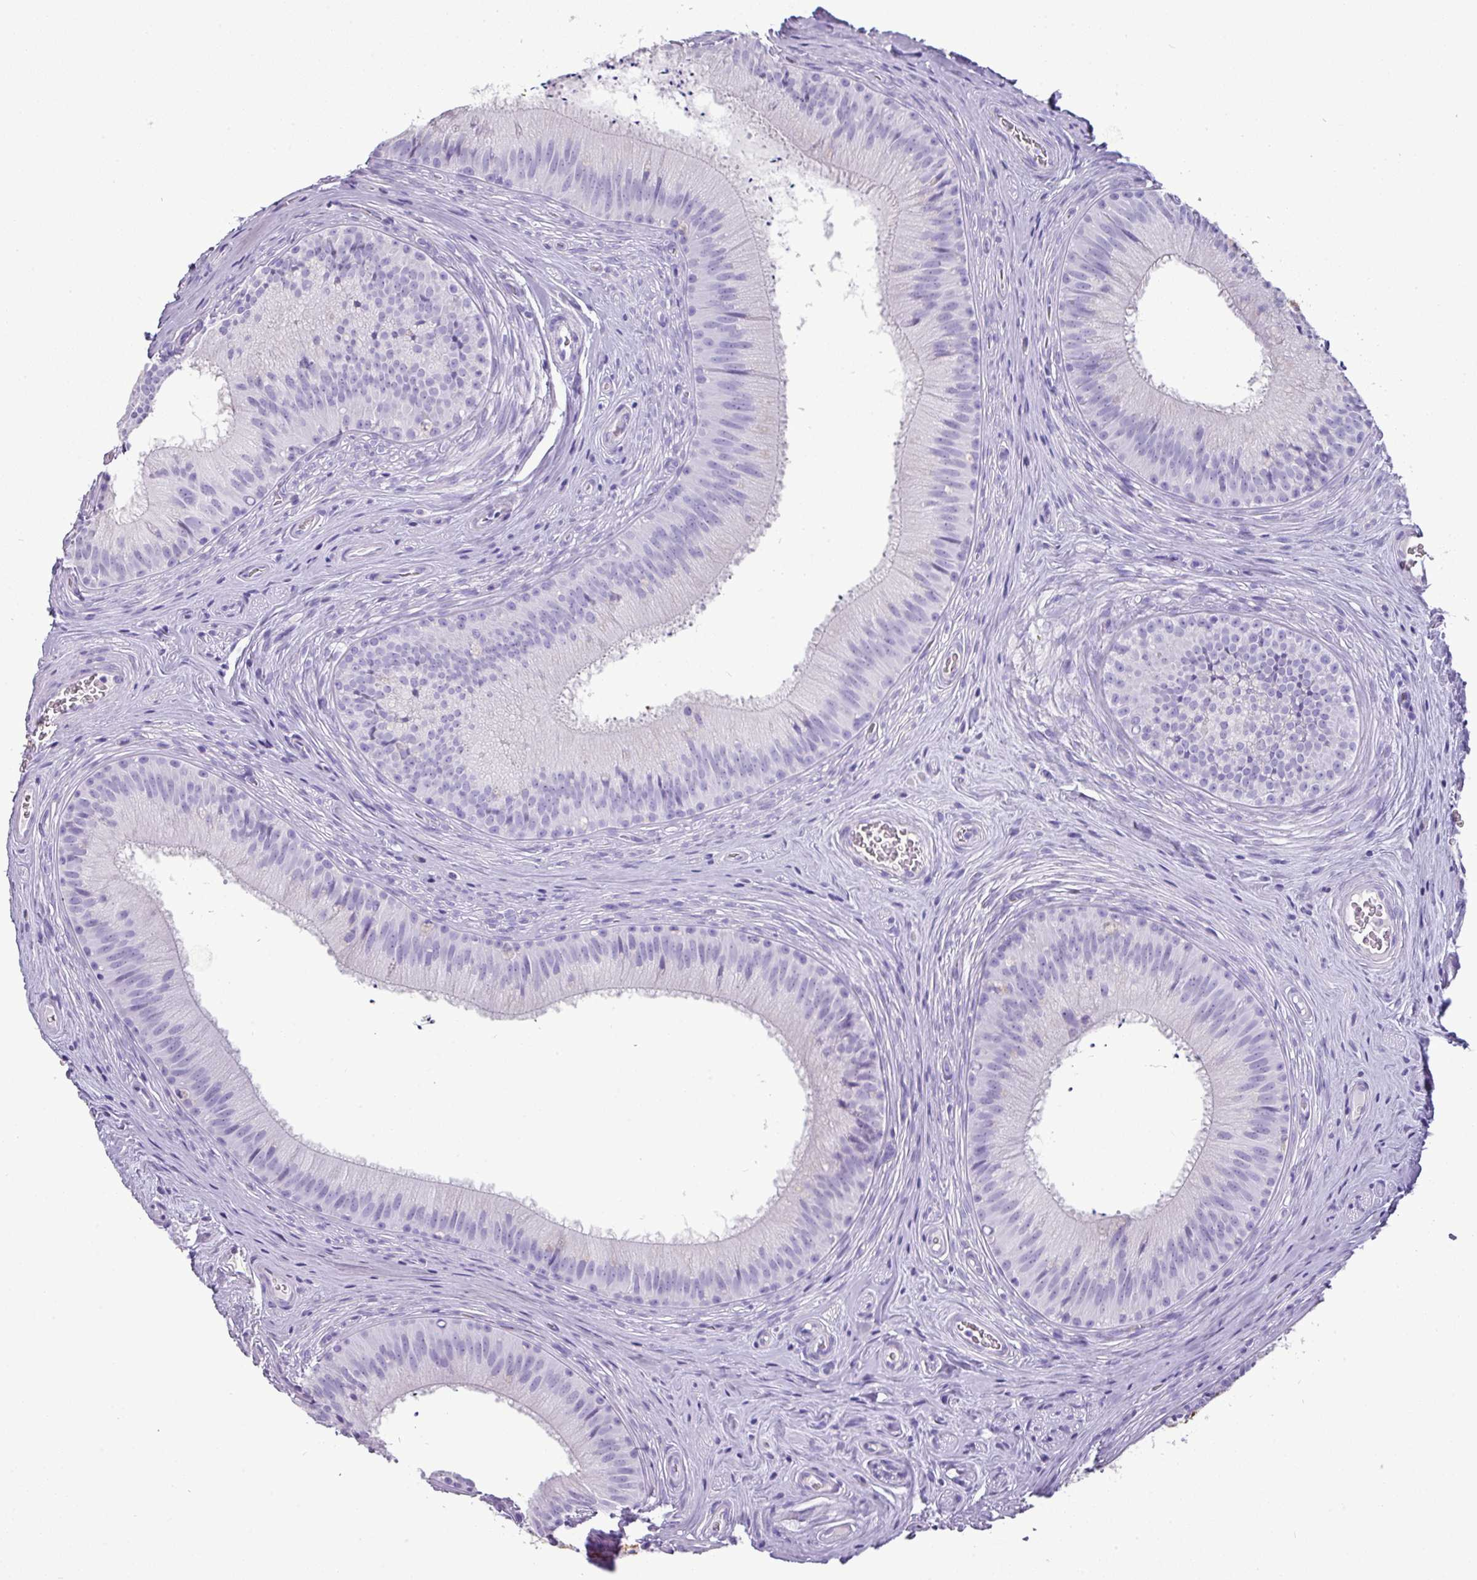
{"staining": {"intensity": "moderate", "quantity": "<25%", "location": "cytoplasmic/membranous"}, "tissue": "epididymis", "cell_type": "Glandular cells", "image_type": "normal", "snomed": [{"axis": "morphology", "description": "Normal tissue, NOS"}, {"axis": "topography", "description": "Epididymis"}], "caption": "The immunohistochemical stain labels moderate cytoplasmic/membranous expression in glandular cells of unremarkable epididymis. Immunohistochemistry (ihc) stains the protein of interest in brown and the nuclei are stained blue.", "gene": "GSTA1", "patient": {"sex": "male", "age": 24}}